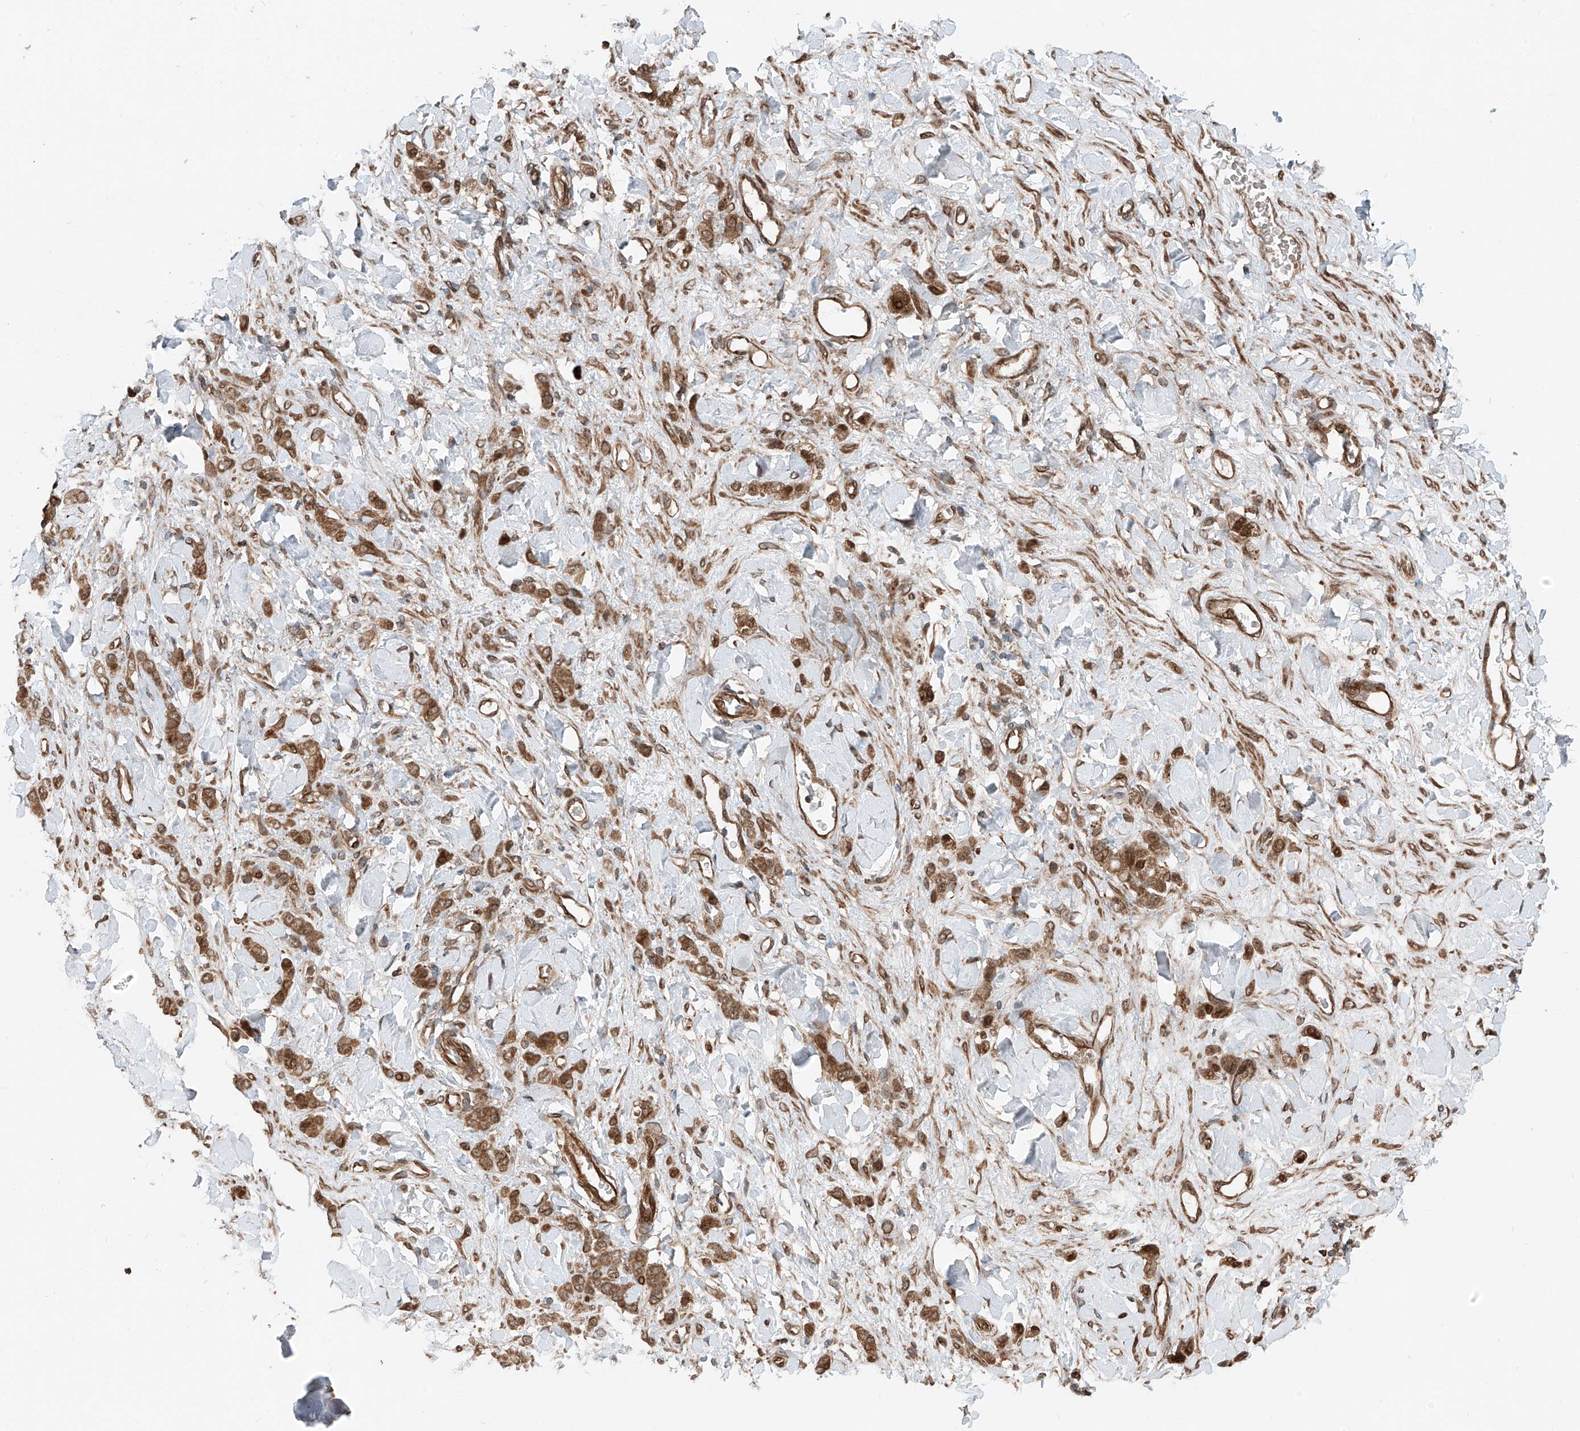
{"staining": {"intensity": "moderate", "quantity": ">75%", "location": "cytoplasmic/membranous"}, "tissue": "stomach cancer", "cell_type": "Tumor cells", "image_type": "cancer", "snomed": [{"axis": "morphology", "description": "Normal tissue, NOS"}, {"axis": "morphology", "description": "Adenocarcinoma, NOS"}, {"axis": "topography", "description": "Stomach"}], "caption": "High-power microscopy captured an immunohistochemistry (IHC) micrograph of stomach adenocarcinoma, revealing moderate cytoplasmic/membranous expression in approximately >75% of tumor cells.", "gene": "CEP162", "patient": {"sex": "male", "age": 82}}